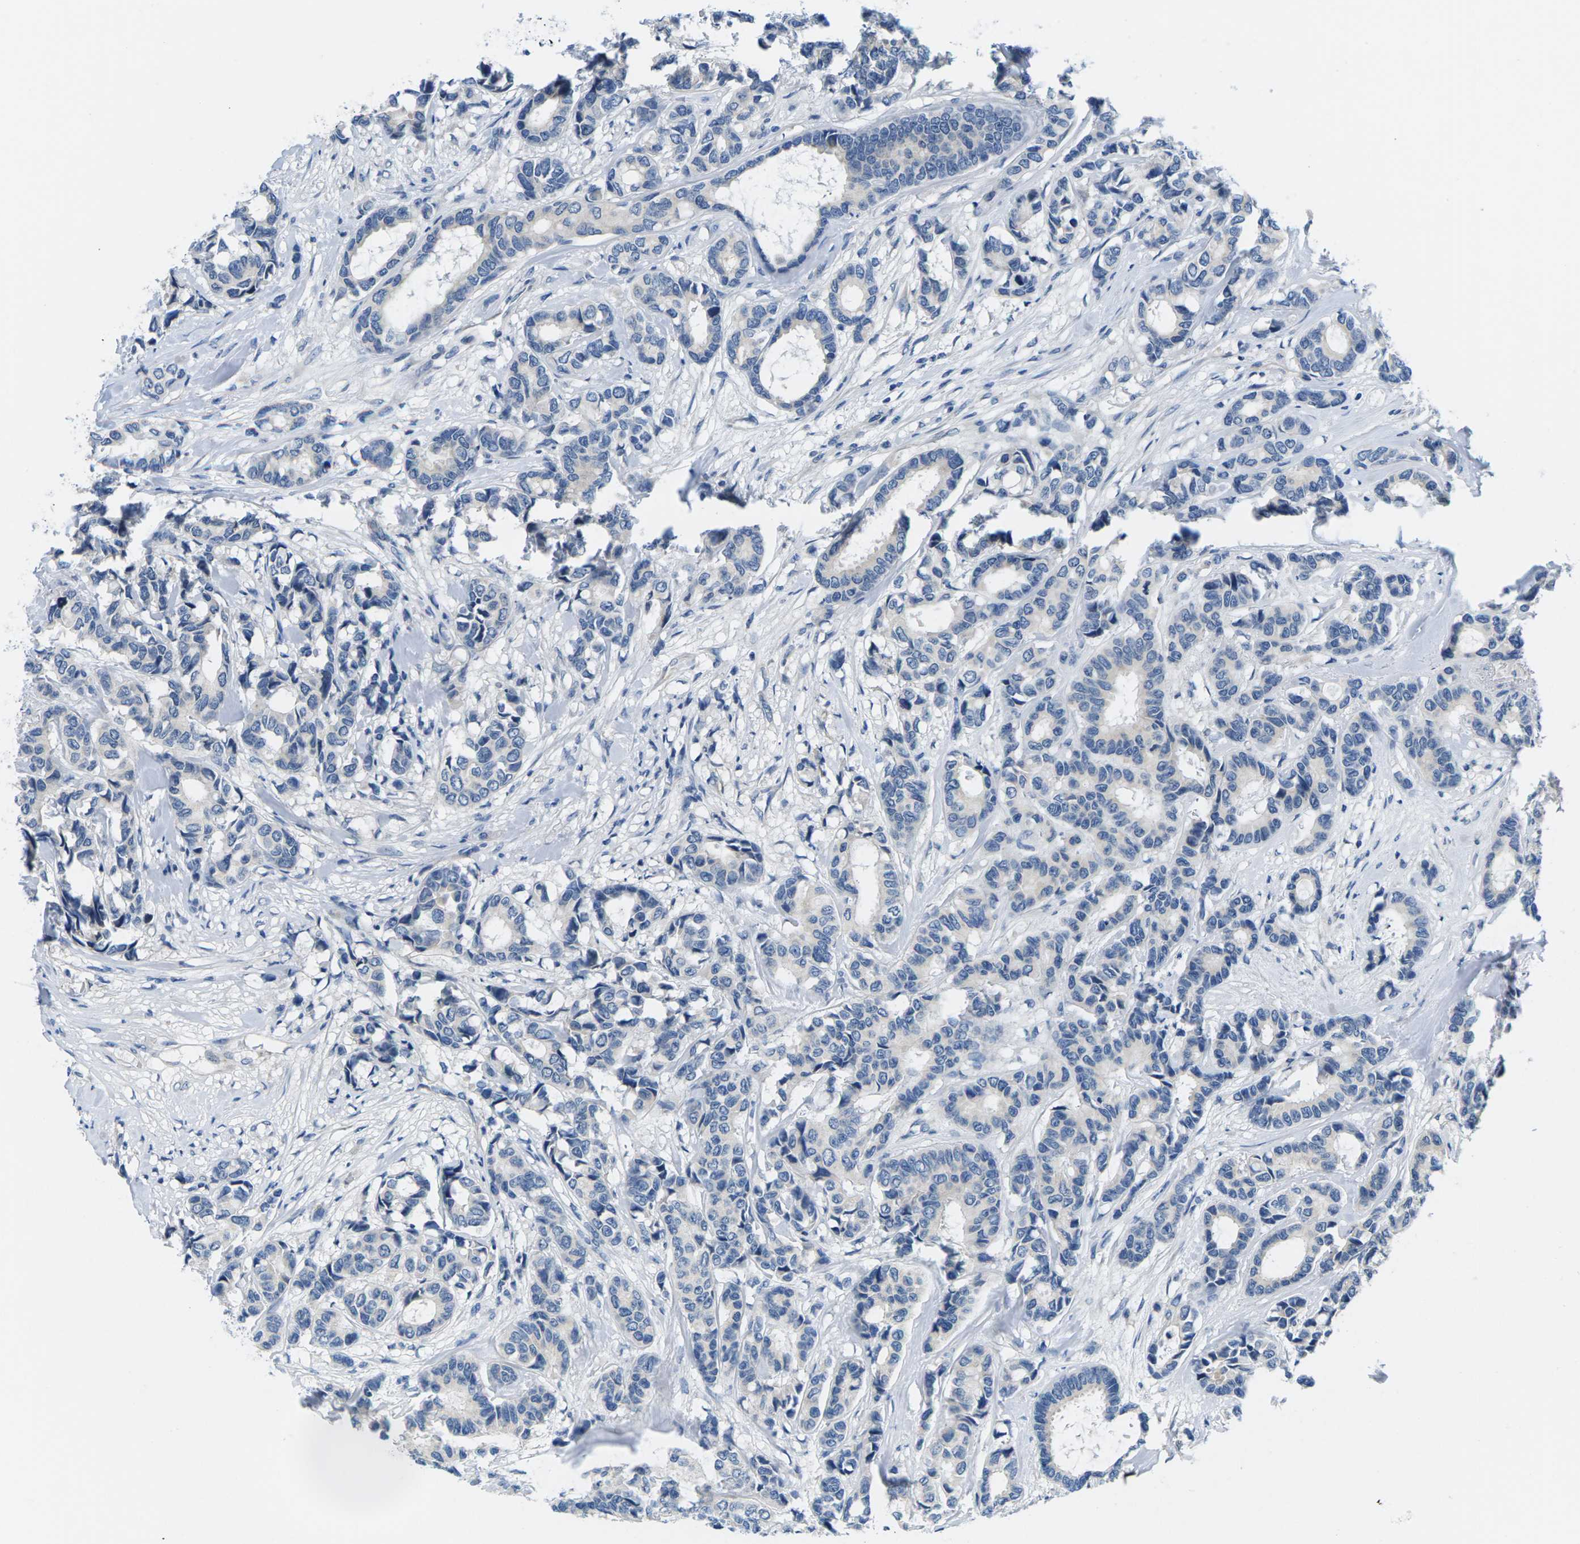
{"staining": {"intensity": "negative", "quantity": "none", "location": "none"}, "tissue": "breast cancer", "cell_type": "Tumor cells", "image_type": "cancer", "snomed": [{"axis": "morphology", "description": "Duct carcinoma"}, {"axis": "topography", "description": "Breast"}], "caption": "IHC image of breast cancer stained for a protein (brown), which reveals no positivity in tumor cells. (Immunohistochemistry, brightfield microscopy, high magnification).", "gene": "TSPAN2", "patient": {"sex": "female", "age": 87}}